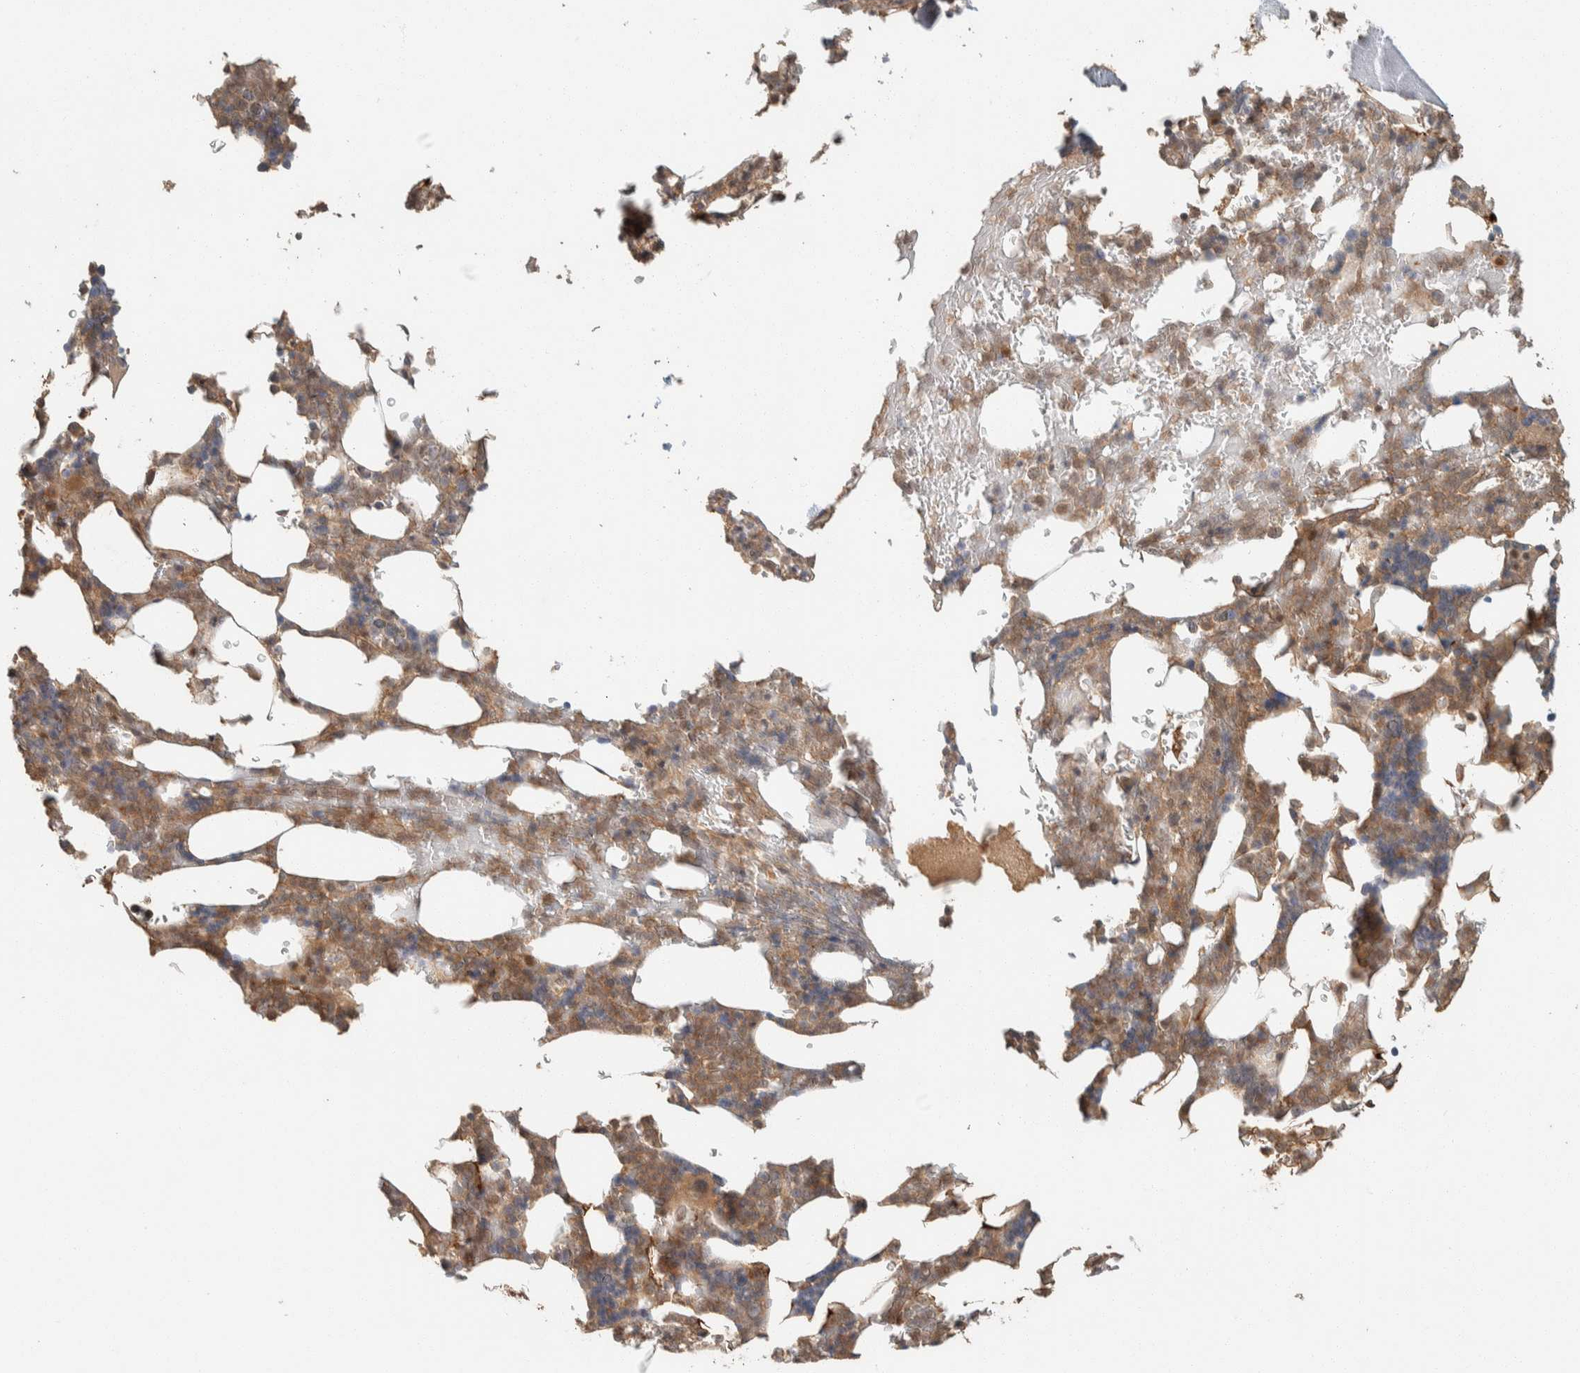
{"staining": {"intensity": "moderate", "quantity": ">75%", "location": "cytoplasmic/membranous"}, "tissue": "bone marrow", "cell_type": "Hematopoietic cells", "image_type": "normal", "snomed": [{"axis": "morphology", "description": "Normal tissue, NOS"}, {"axis": "topography", "description": "Bone marrow"}], "caption": "This photomicrograph demonstrates immunohistochemistry staining of benign human bone marrow, with medium moderate cytoplasmic/membranous positivity in approximately >75% of hematopoietic cells.", "gene": "ZNF567", "patient": {"sex": "female", "age": 81}}